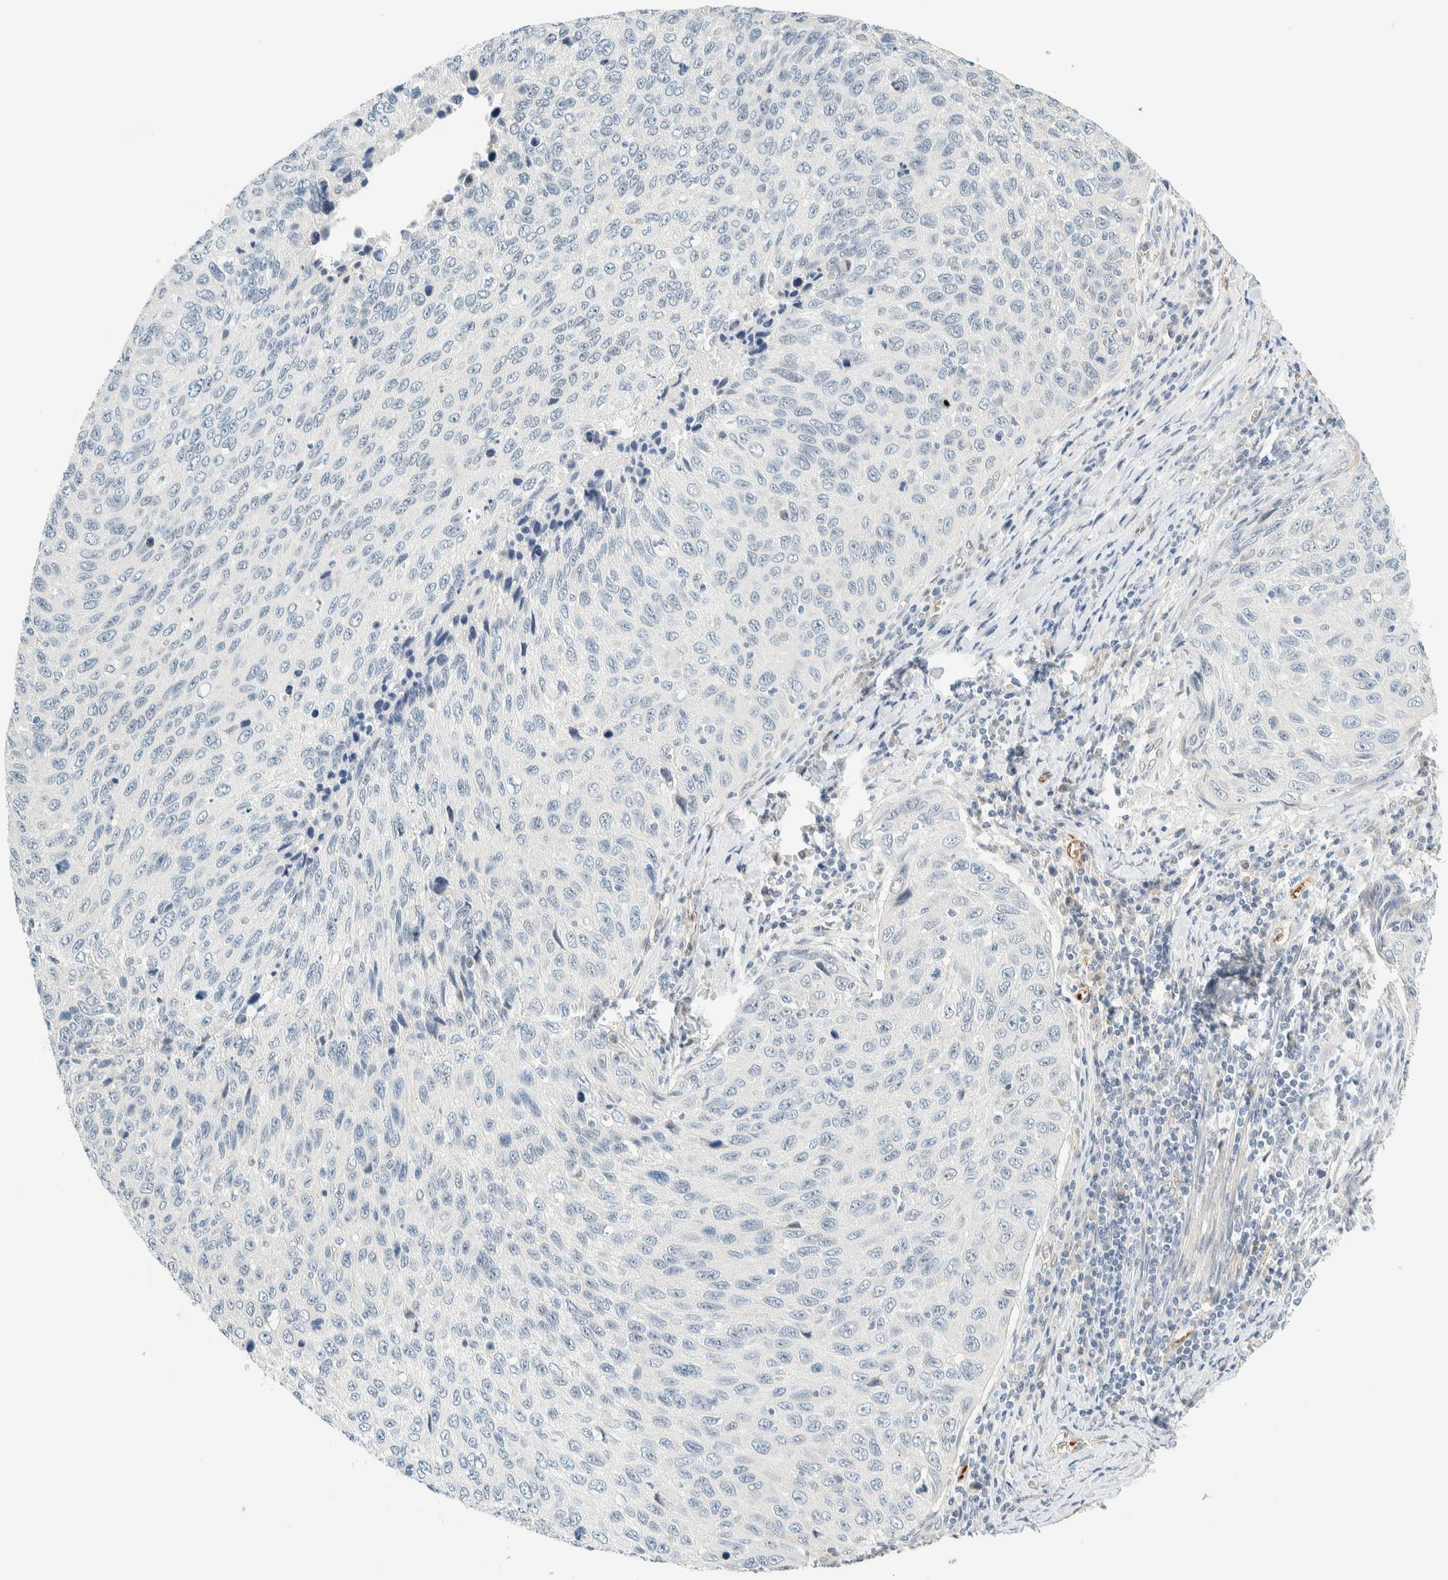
{"staining": {"intensity": "negative", "quantity": "none", "location": "none"}, "tissue": "cervical cancer", "cell_type": "Tumor cells", "image_type": "cancer", "snomed": [{"axis": "morphology", "description": "Squamous cell carcinoma, NOS"}, {"axis": "topography", "description": "Cervix"}], "caption": "Immunohistochemistry of human cervical cancer (squamous cell carcinoma) exhibits no expression in tumor cells.", "gene": "TSTD2", "patient": {"sex": "female", "age": 53}}